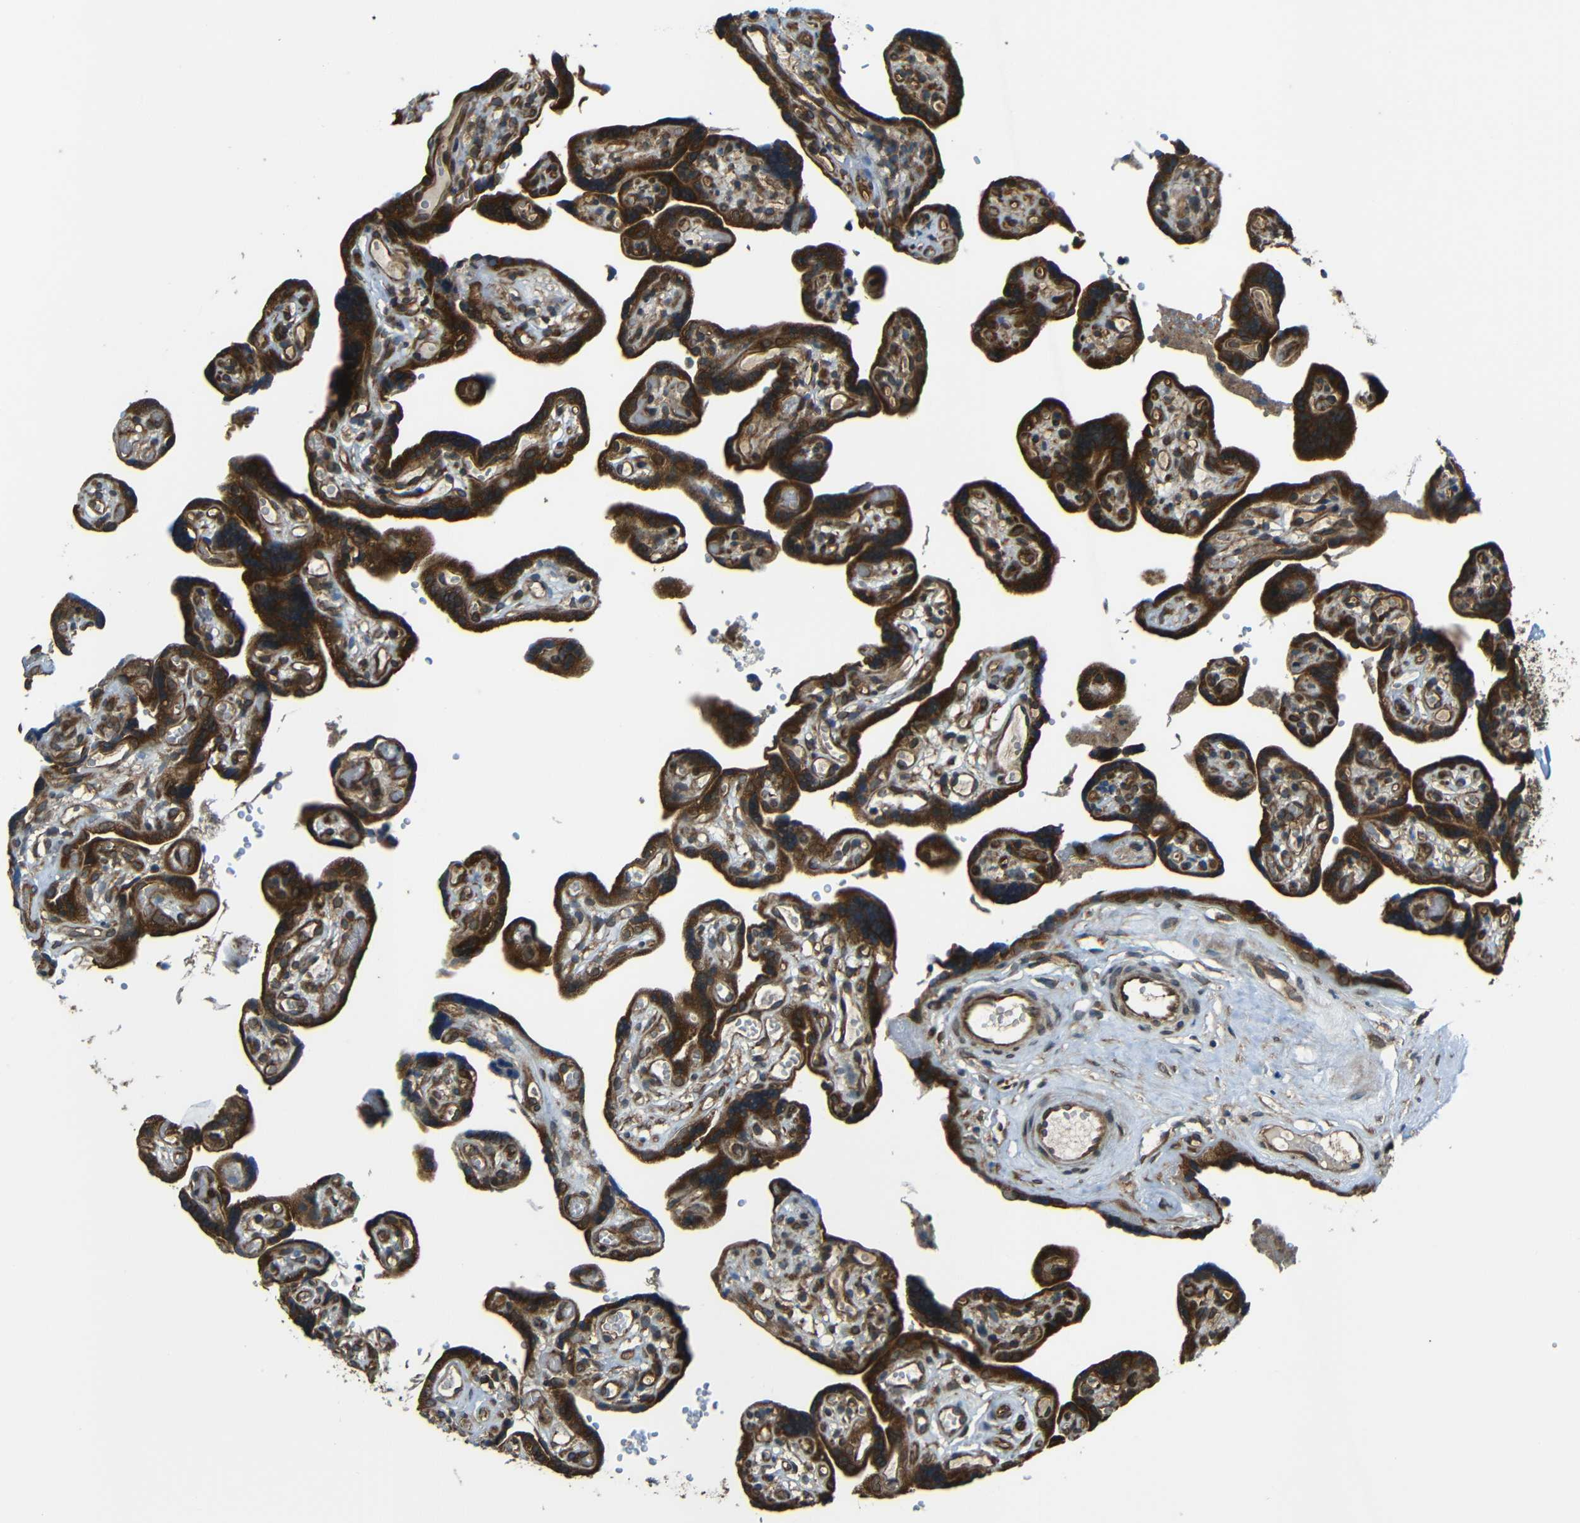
{"staining": {"intensity": "strong", "quantity": ">75%", "location": "cytoplasmic/membranous"}, "tissue": "placenta", "cell_type": "Decidual cells", "image_type": "normal", "snomed": [{"axis": "morphology", "description": "Normal tissue, NOS"}, {"axis": "topography", "description": "Placenta"}], "caption": "Immunohistochemistry (IHC) (DAB (3,3'-diaminobenzidine)) staining of normal human placenta demonstrates strong cytoplasmic/membranous protein positivity in approximately >75% of decidual cells.", "gene": "VAPB", "patient": {"sex": "female", "age": 30}}